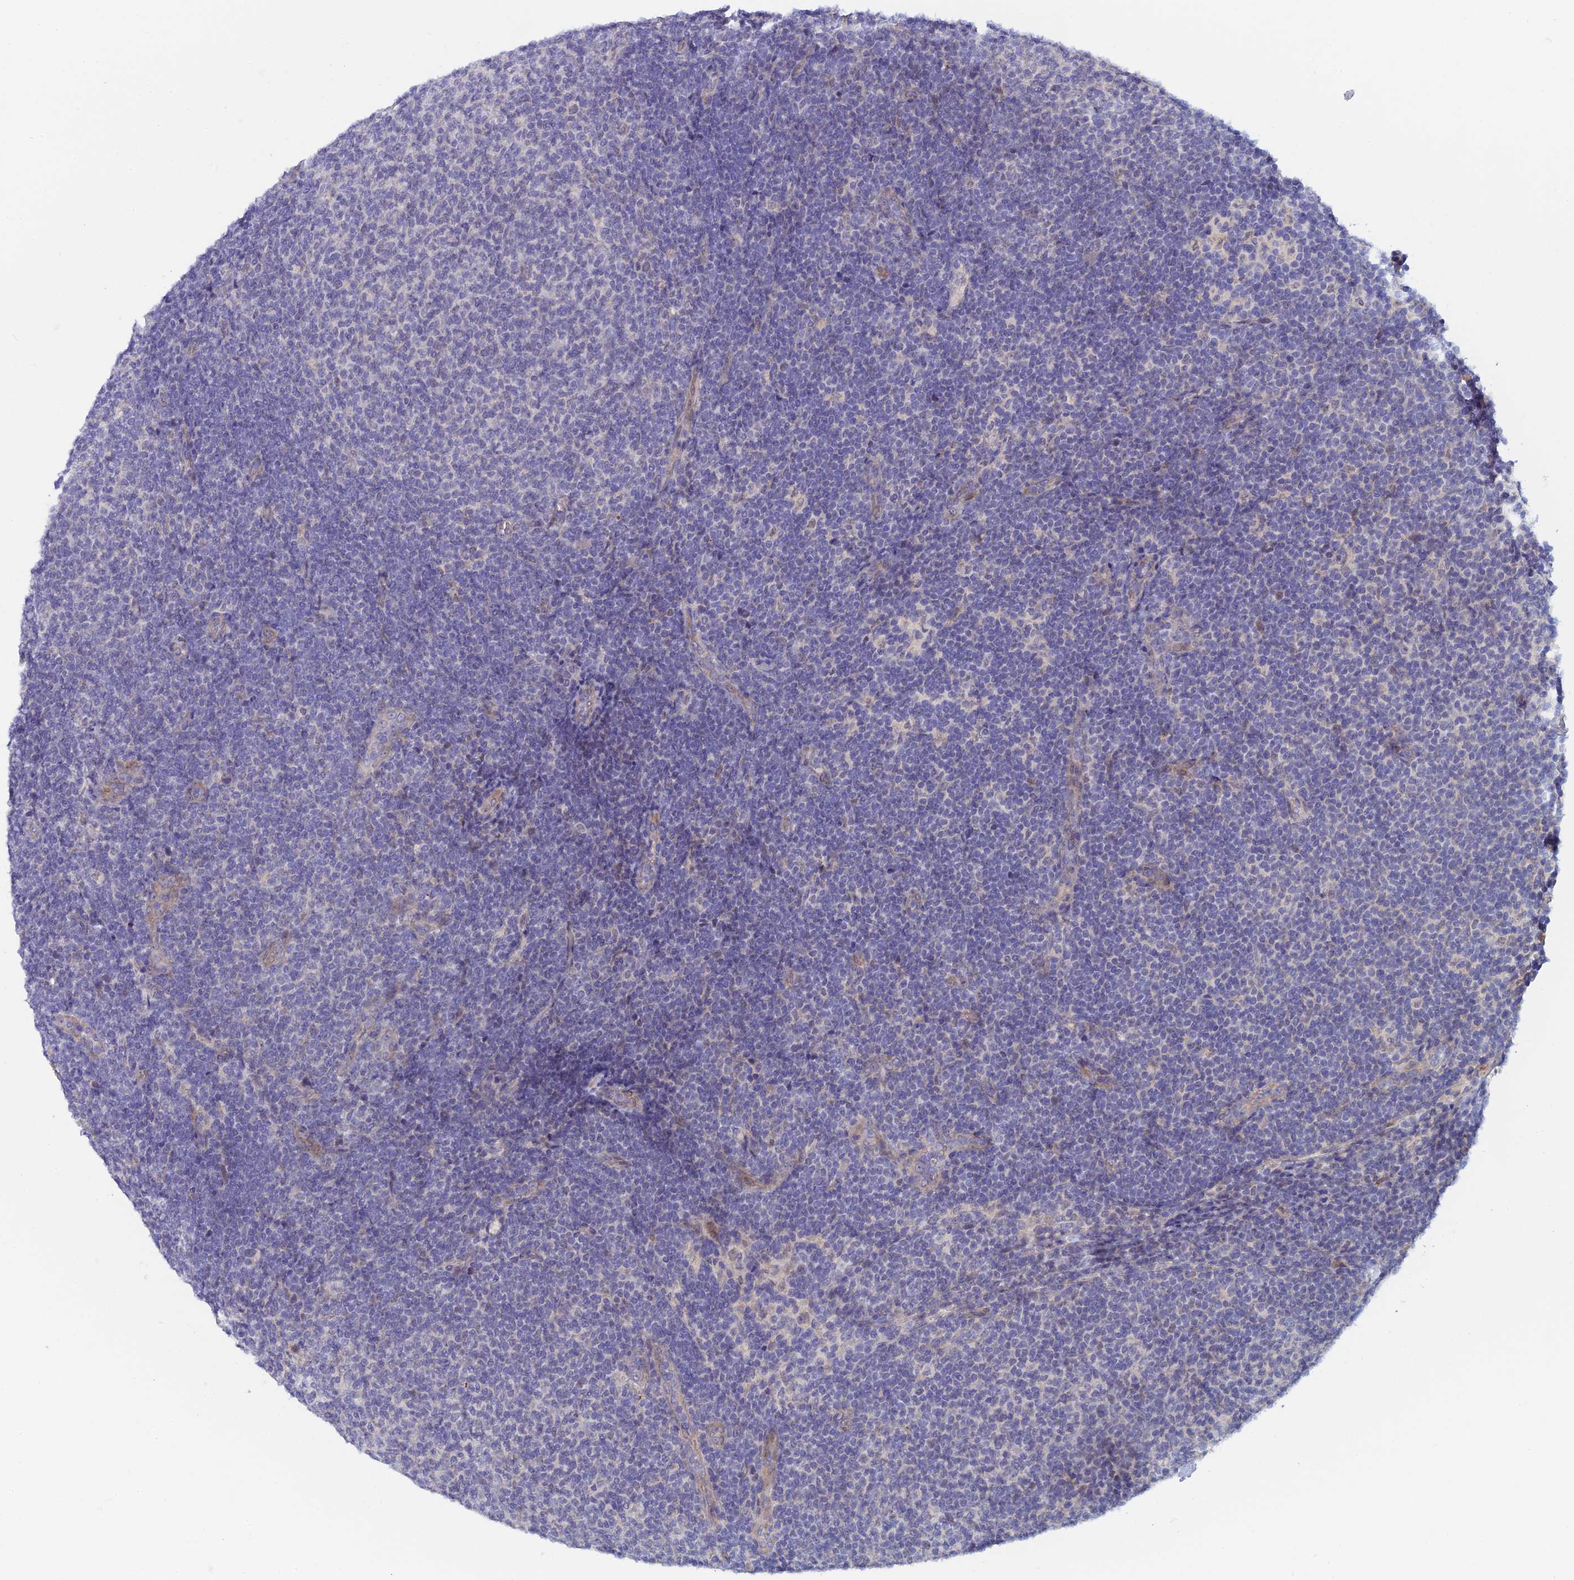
{"staining": {"intensity": "negative", "quantity": "none", "location": "none"}, "tissue": "lymphoma", "cell_type": "Tumor cells", "image_type": "cancer", "snomed": [{"axis": "morphology", "description": "Malignant lymphoma, non-Hodgkin's type, Low grade"}, {"axis": "topography", "description": "Lymph node"}], "caption": "Immunohistochemistry (IHC) of malignant lymphoma, non-Hodgkin's type (low-grade) shows no staining in tumor cells.", "gene": "GIPC1", "patient": {"sex": "male", "age": 66}}